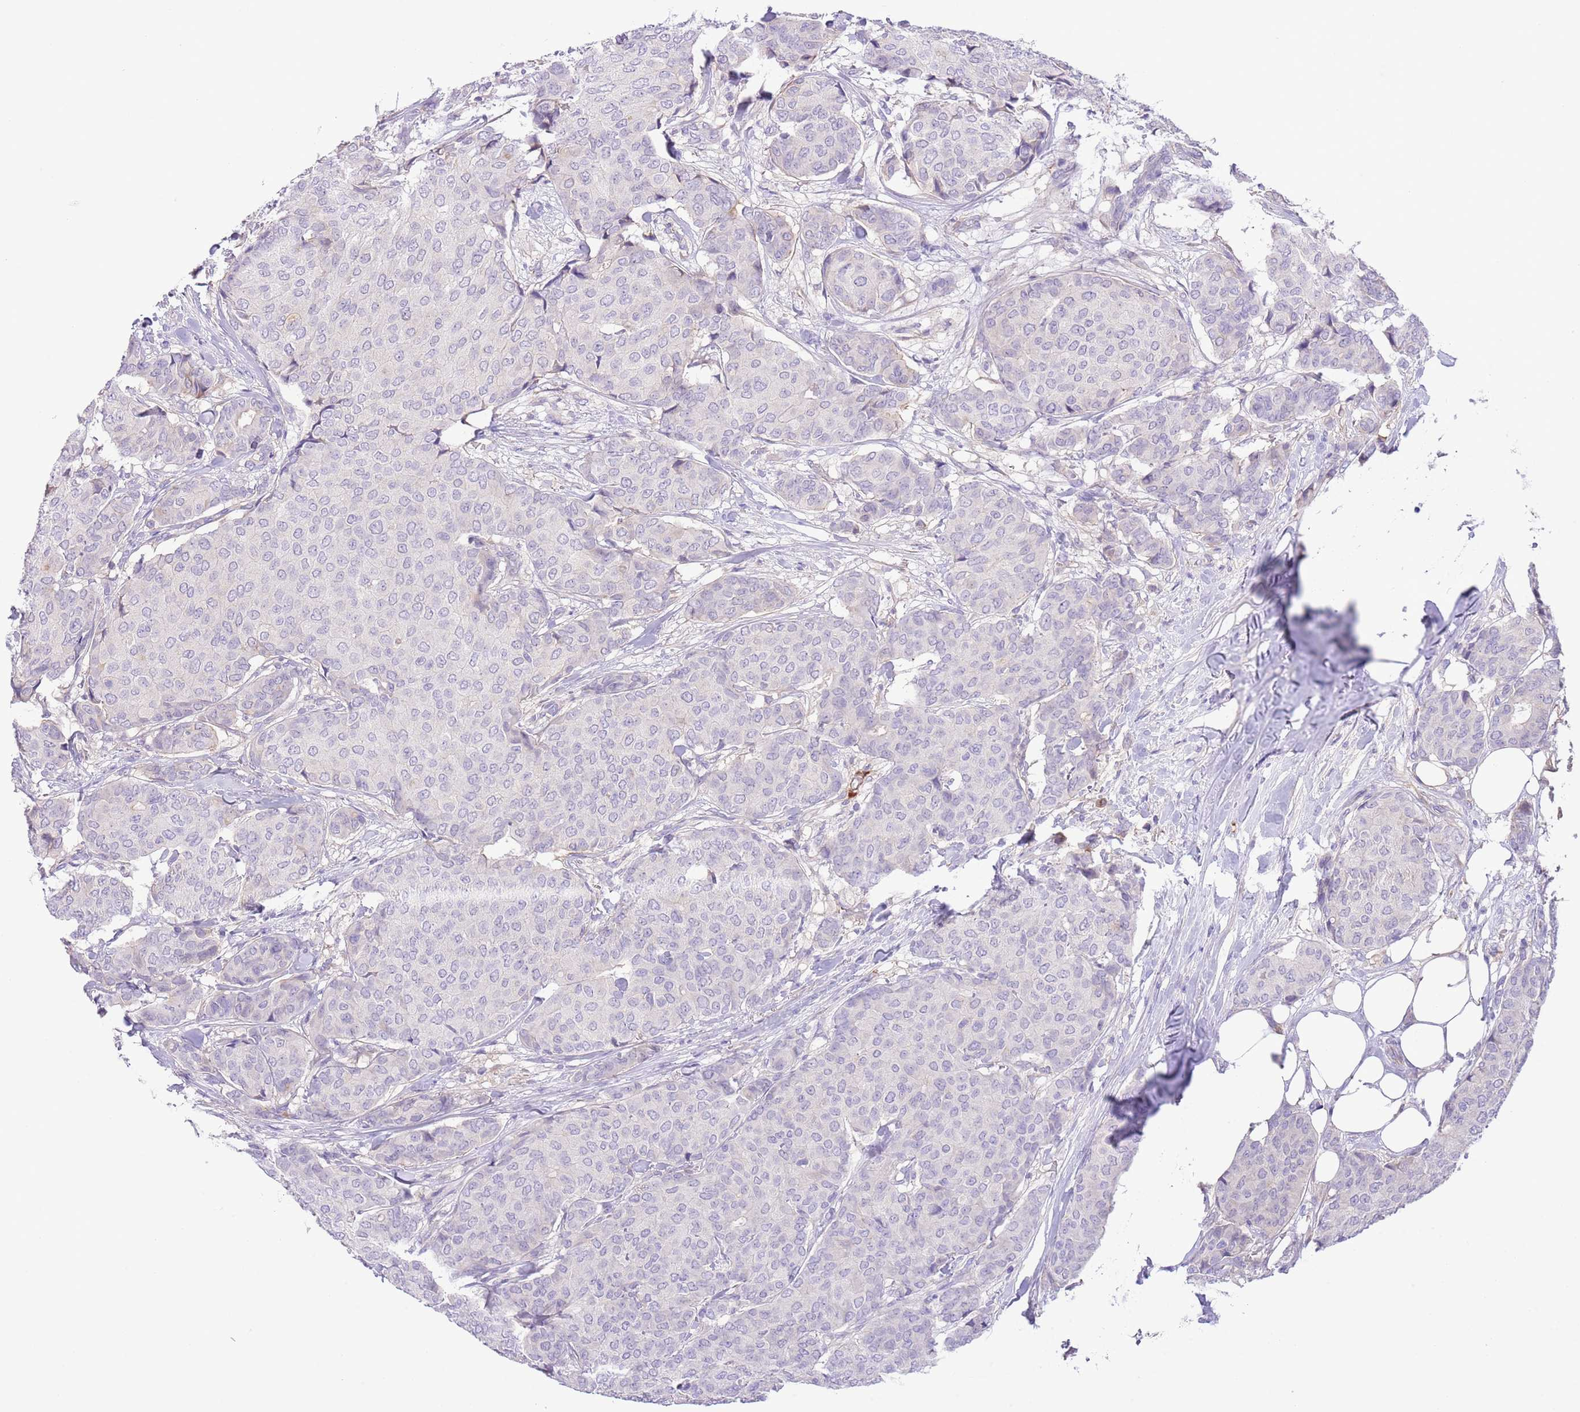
{"staining": {"intensity": "negative", "quantity": "none", "location": "none"}, "tissue": "breast cancer", "cell_type": "Tumor cells", "image_type": "cancer", "snomed": [{"axis": "morphology", "description": "Duct carcinoma"}, {"axis": "topography", "description": "Breast"}], "caption": "Immunohistochemistry of human breast cancer (intraductal carcinoma) exhibits no staining in tumor cells.", "gene": "IGF1", "patient": {"sex": "female", "age": 75}}